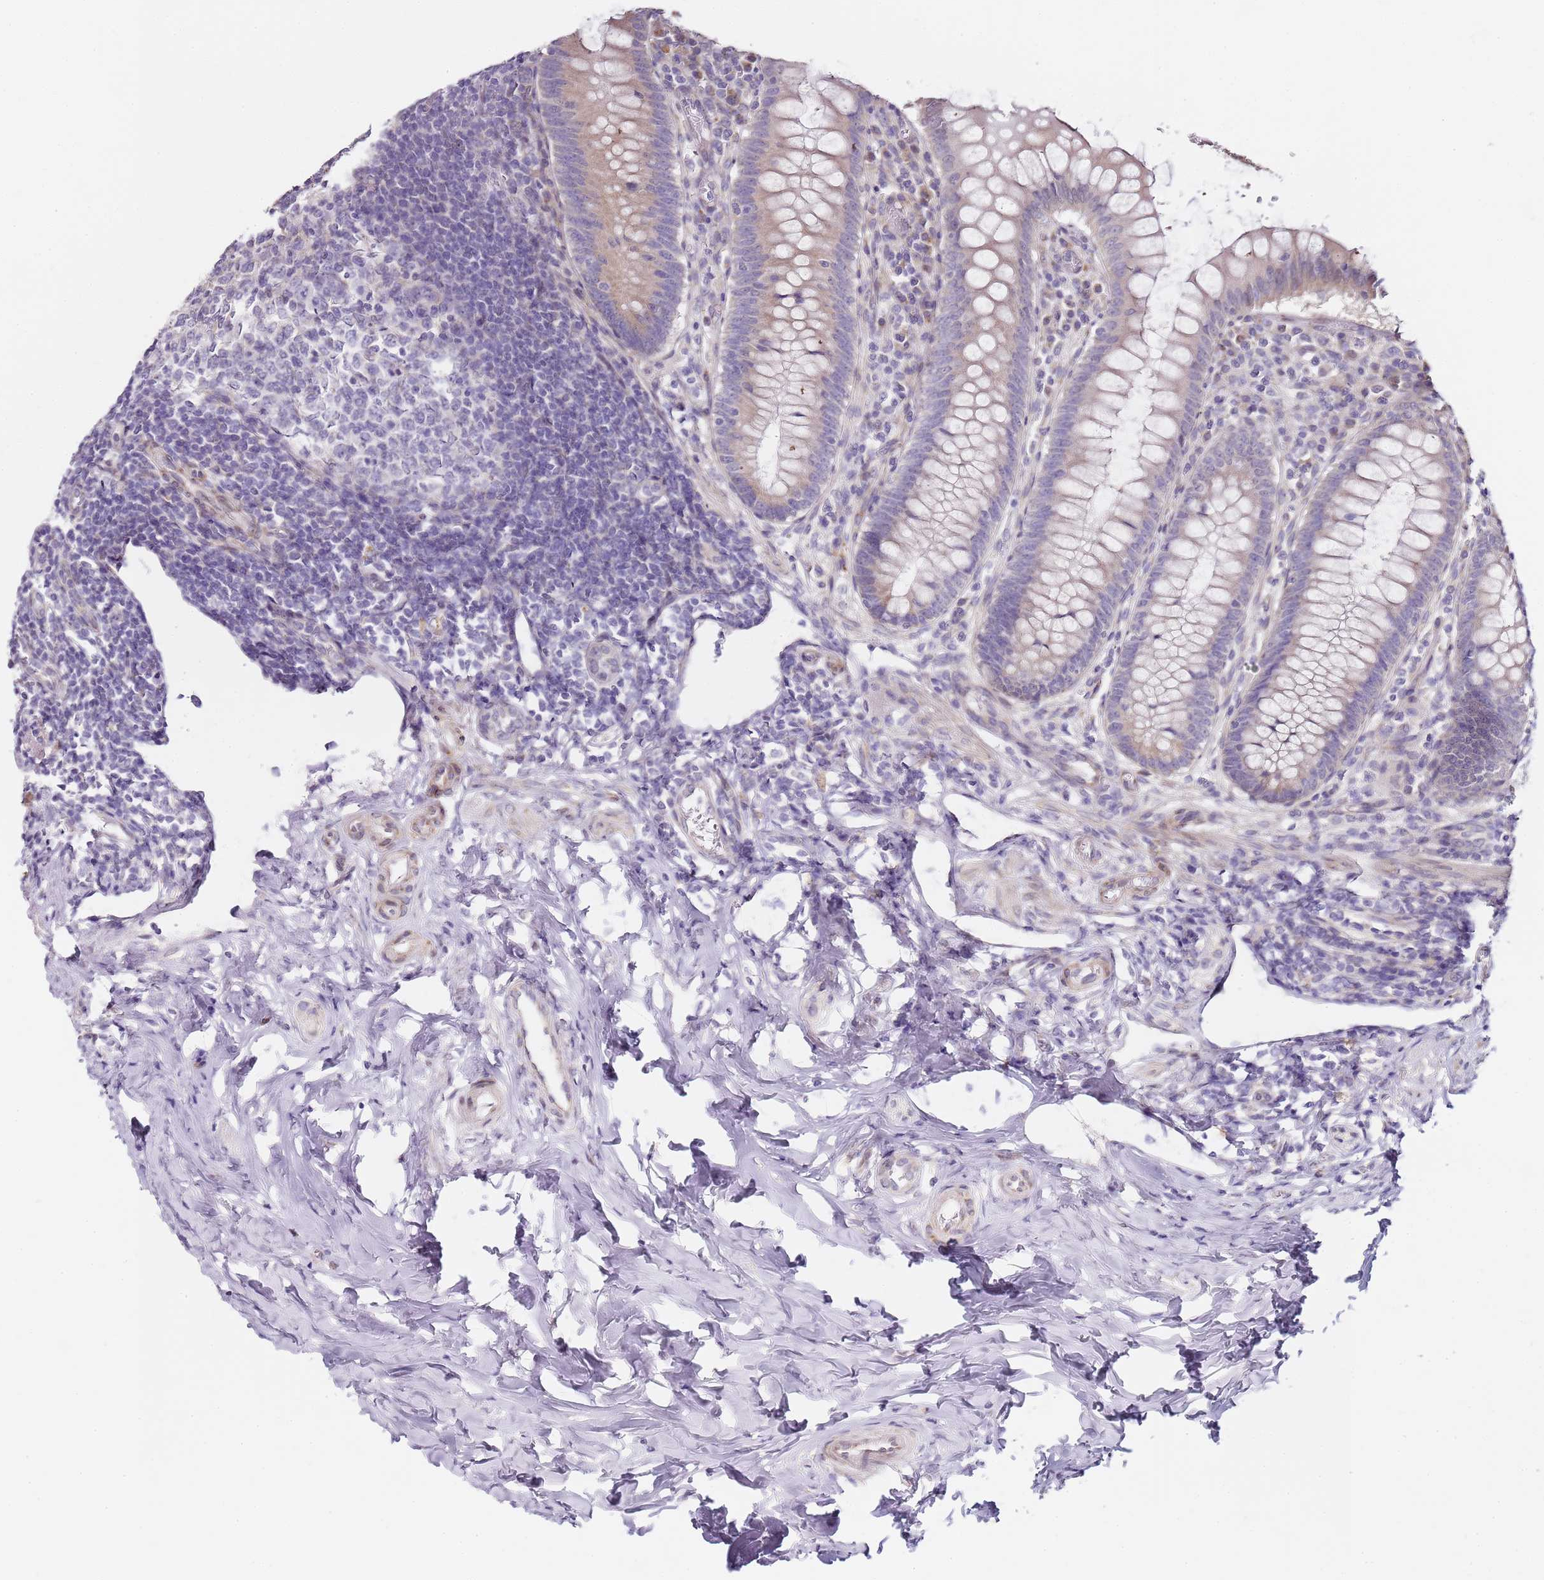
{"staining": {"intensity": "weak", "quantity": "25%-75%", "location": "cytoplasmic/membranous,nuclear"}, "tissue": "appendix", "cell_type": "Glandular cells", "image_type": "normal", "snomed": [{"axis": "morphology", "description": "Normal tissue, NOS"}, {"axis": "topography", "description": "Appendix"}], "caption": "Appendix stained for a protein displays weak cytoplasmic/membranous,nuclear positivity in glandular cells. (DAB IHC, brown staining for protein, blue staining for nuclei).", "gene": "TBC1D9", "patient": {"sex": "female", "age": 33}}